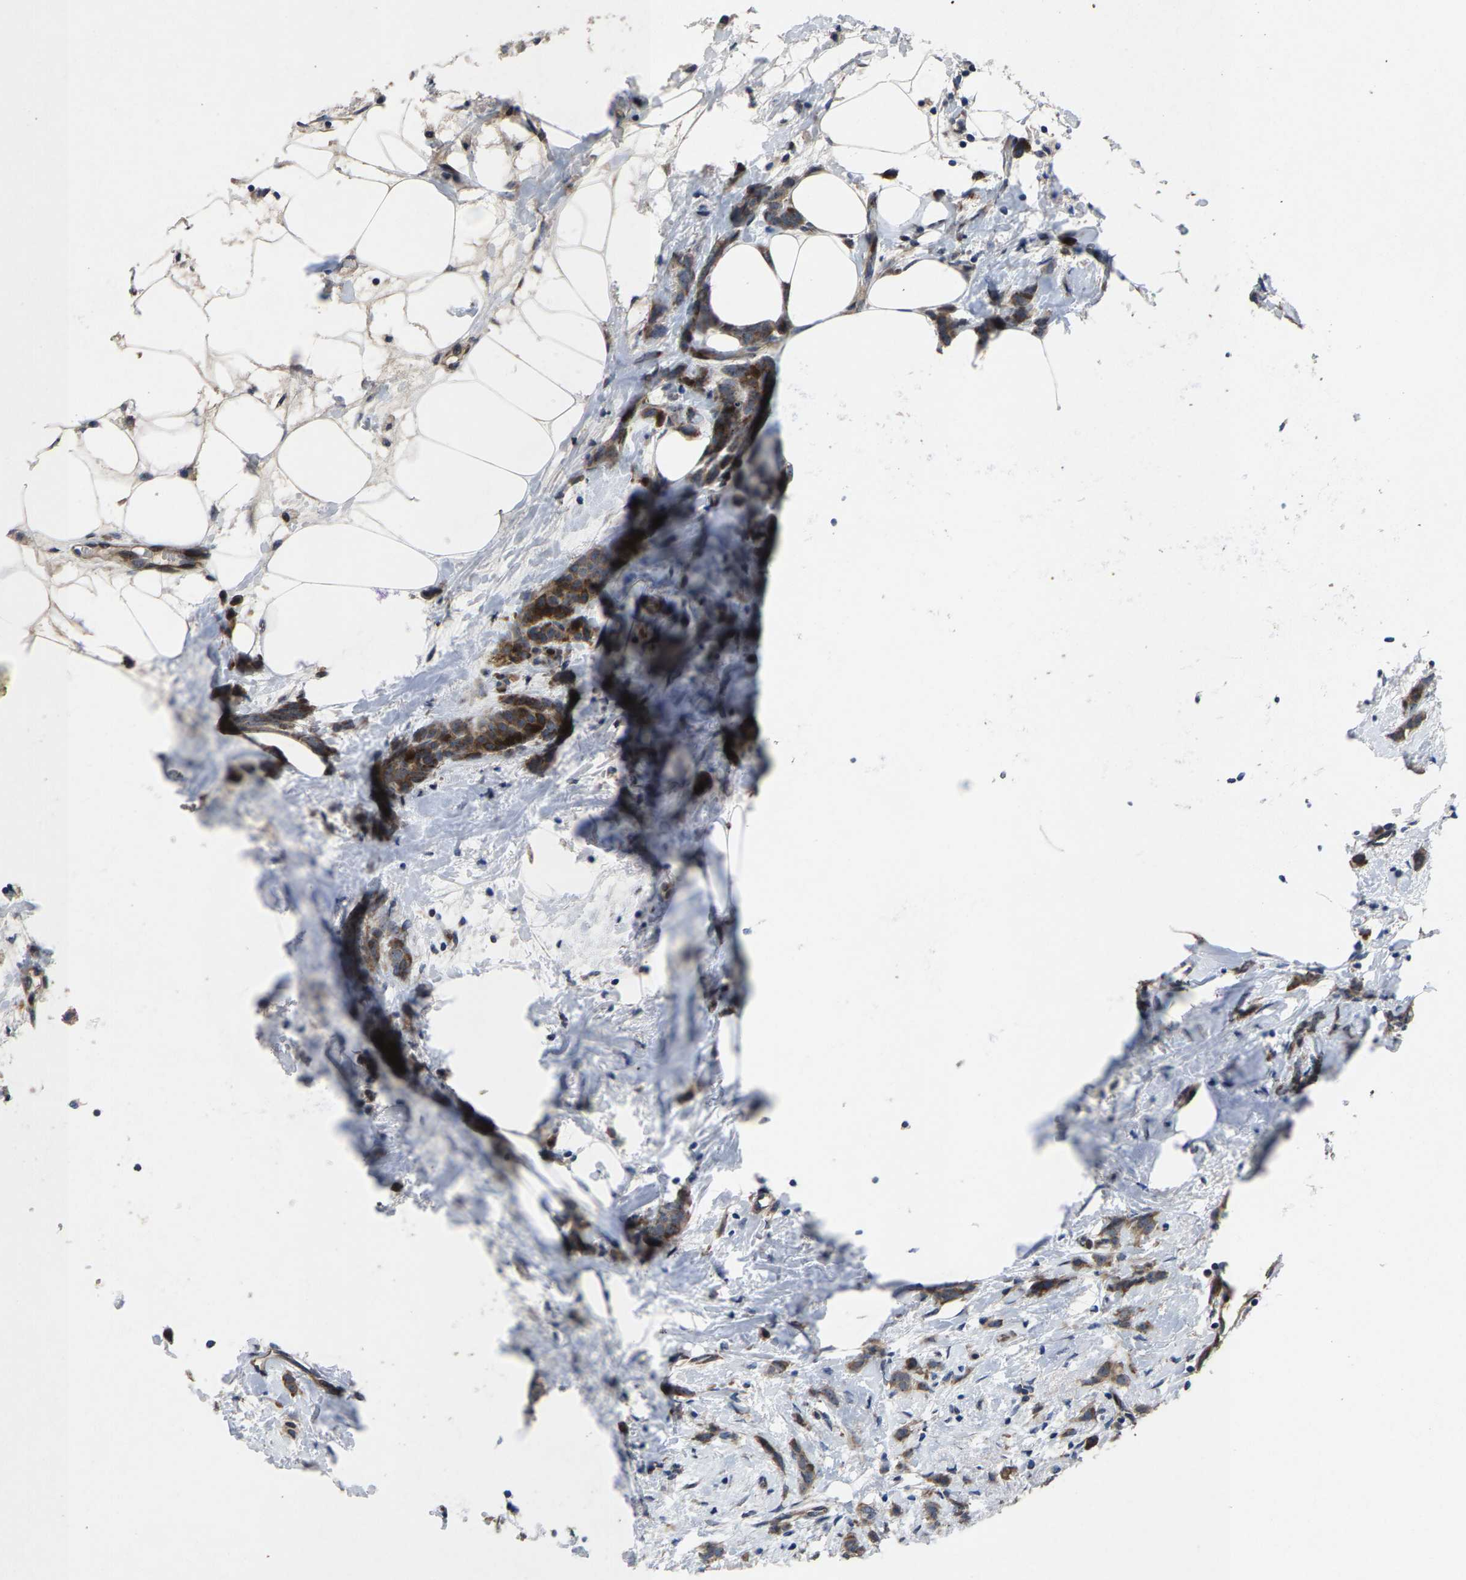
{"staining": {"intensity": "moderate", "quantity": ">75%", "location": "cytoplasmic/membranous"}, "tissue": "breast cancer", "cell_type": "Tumor cells", "image_type": "cancer", "snomed": [{"axis": "morphology", "description": "Lobular carcinoma, in situ"}, {"axis": "morphology", "description": "Lobular carcinoma"}, {"axis": "topography", "description": "Breast"}], "caption": "Immunohistochemistry of breast cancer exhibits medium levels of moderate cytoplasmic/membranous expression in about >75% of tumor cells.", "gene": "HAUS6", "patient": {"sex": "female", "age": 41}}